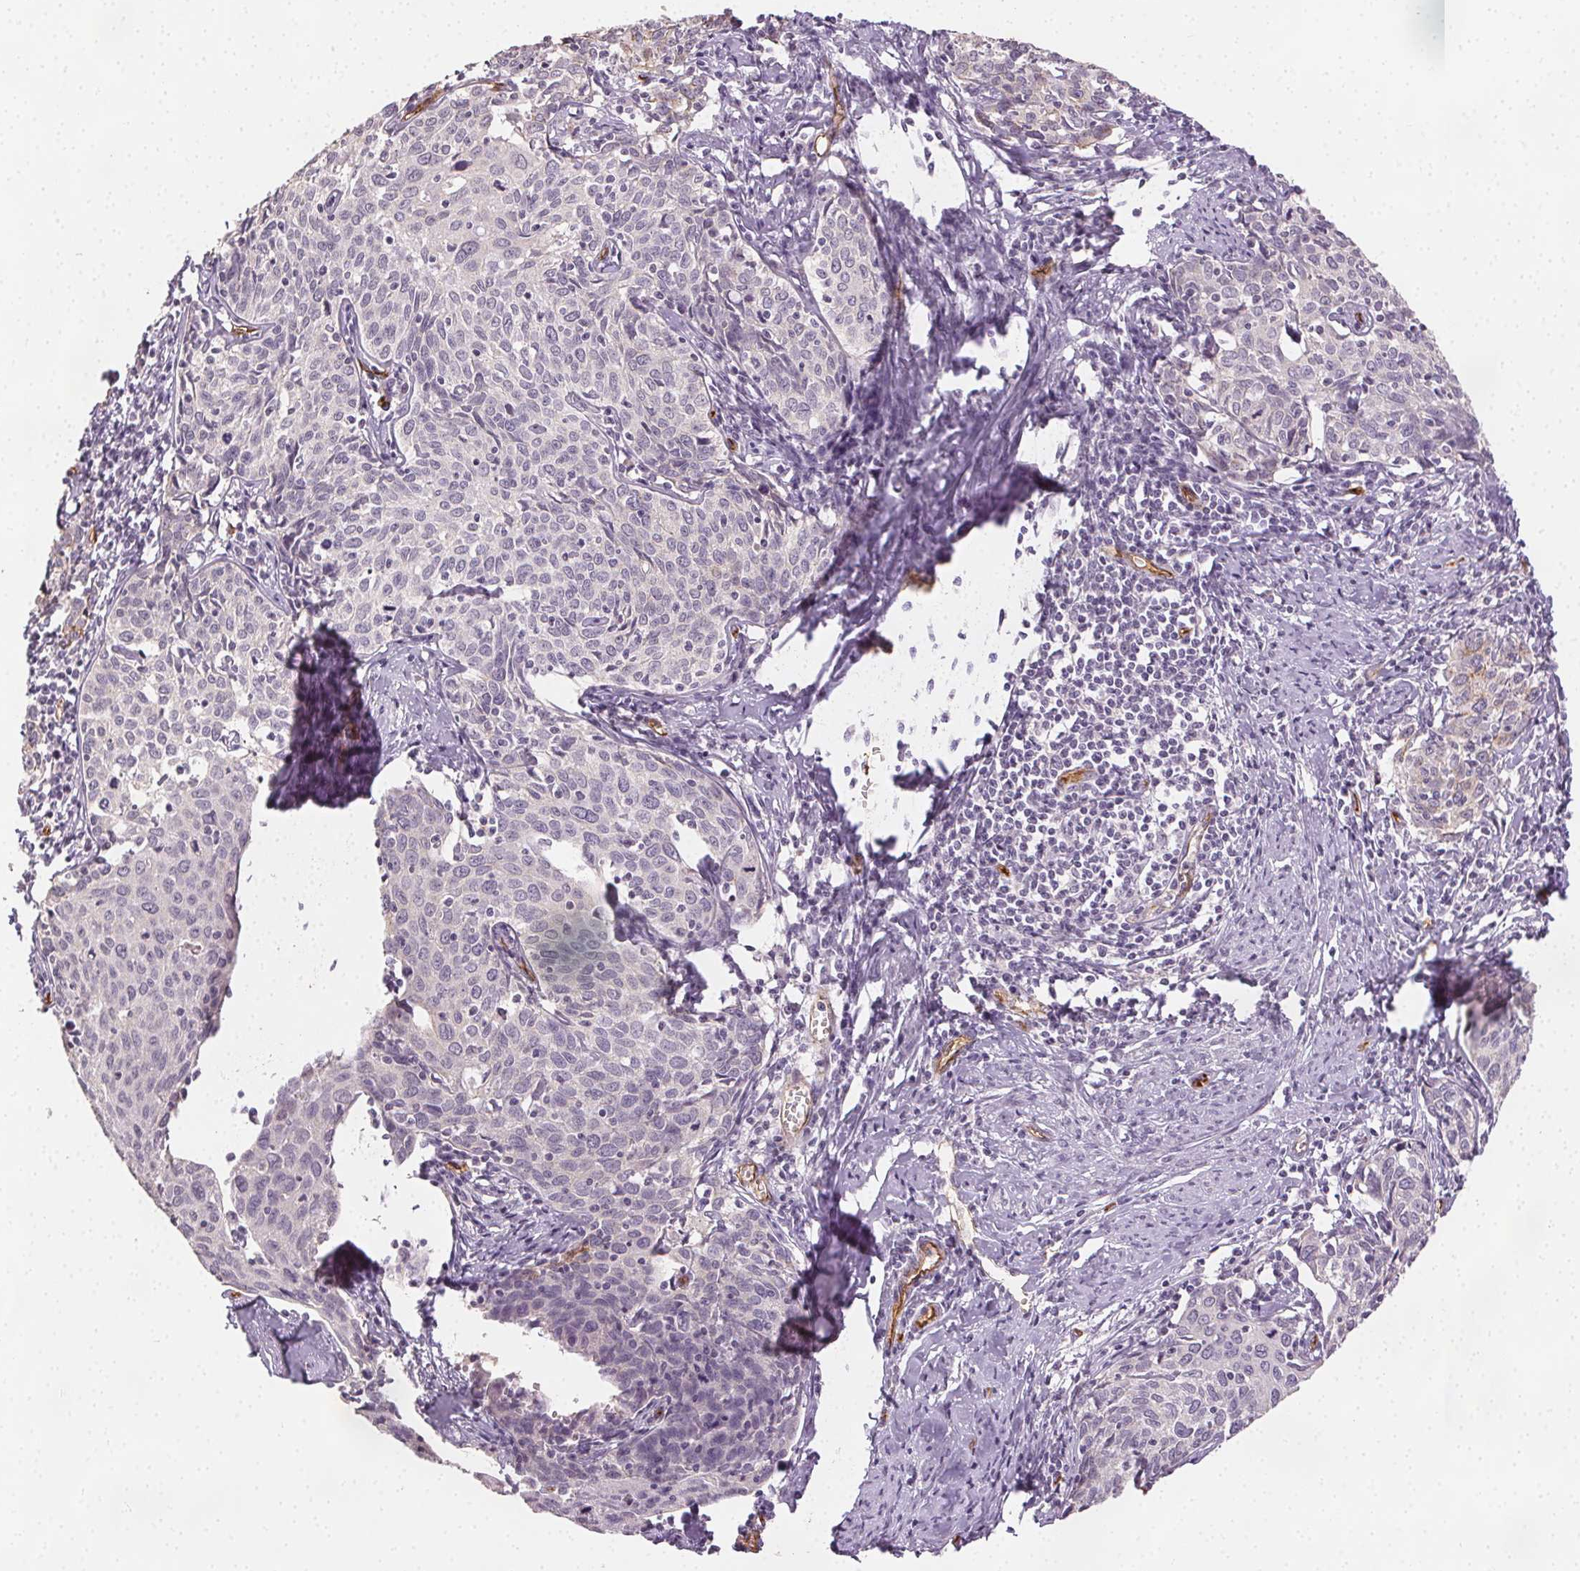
{"staining": {"intensity": "negative", "quantity": "none", "location": "none"}, "tissue": "cervical cancer", "cell_type": "Tumor cells", "image_type": "cancer", "snomed": [{"axis": "morphology", "description": "Squamous cell carcinoma, NOS"}, {"axis": "topography", "description": "Cervix"}], "caption": "Protein analysis of cervical cancer demonstrates no significant positivity in tumor cells. The staining was performed using DAB (3,3'-diaminobenzidine) to visualize the protein expression in brown, while the nuclei were stained in blue with hematoxylin (Magnification: 20x).", "gene": "PODXL", "patient": {"sex": "female", "age": 62}}